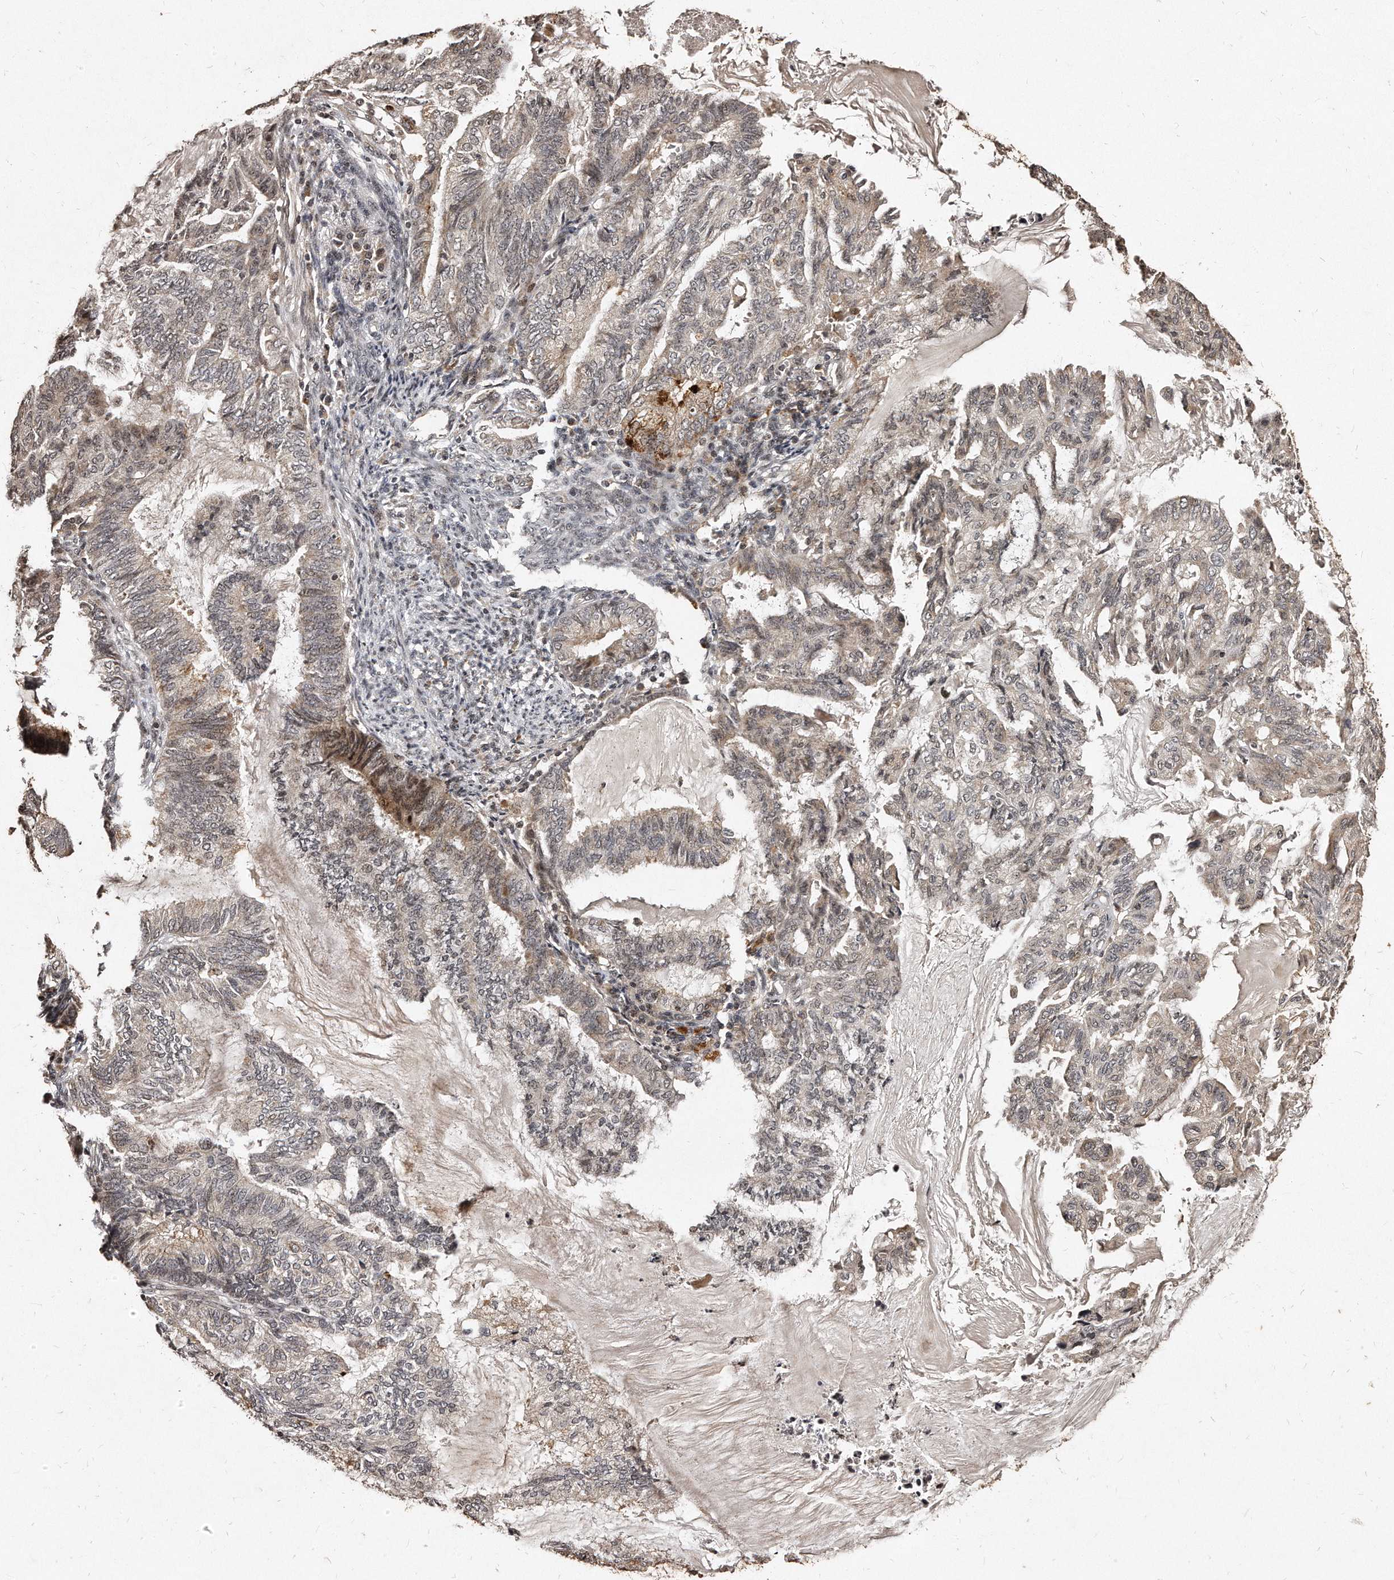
{"staining": {"intensity": "weak", "quantity": ">75%", "location": "cytoplasmic/membranous,nuclear"}, "tissue": "endometrial cancer", "cell_type": "Tumor cells", "image_type": "cancer", "snomed": [{"axis": "morphology", "description": "Adenocarcinoma, NOS"}, {"axis": "topography", "description": "Endometrium"}], "caption": "Immunohistochemical staining of human endometrial cancer demonstrates low levels of weak cytoplasmic/membranous and nuclear positivity in approximately >75% of tumor cells.", "gene": "TSHR", "patient": {"sex": "female", "age": 86}}